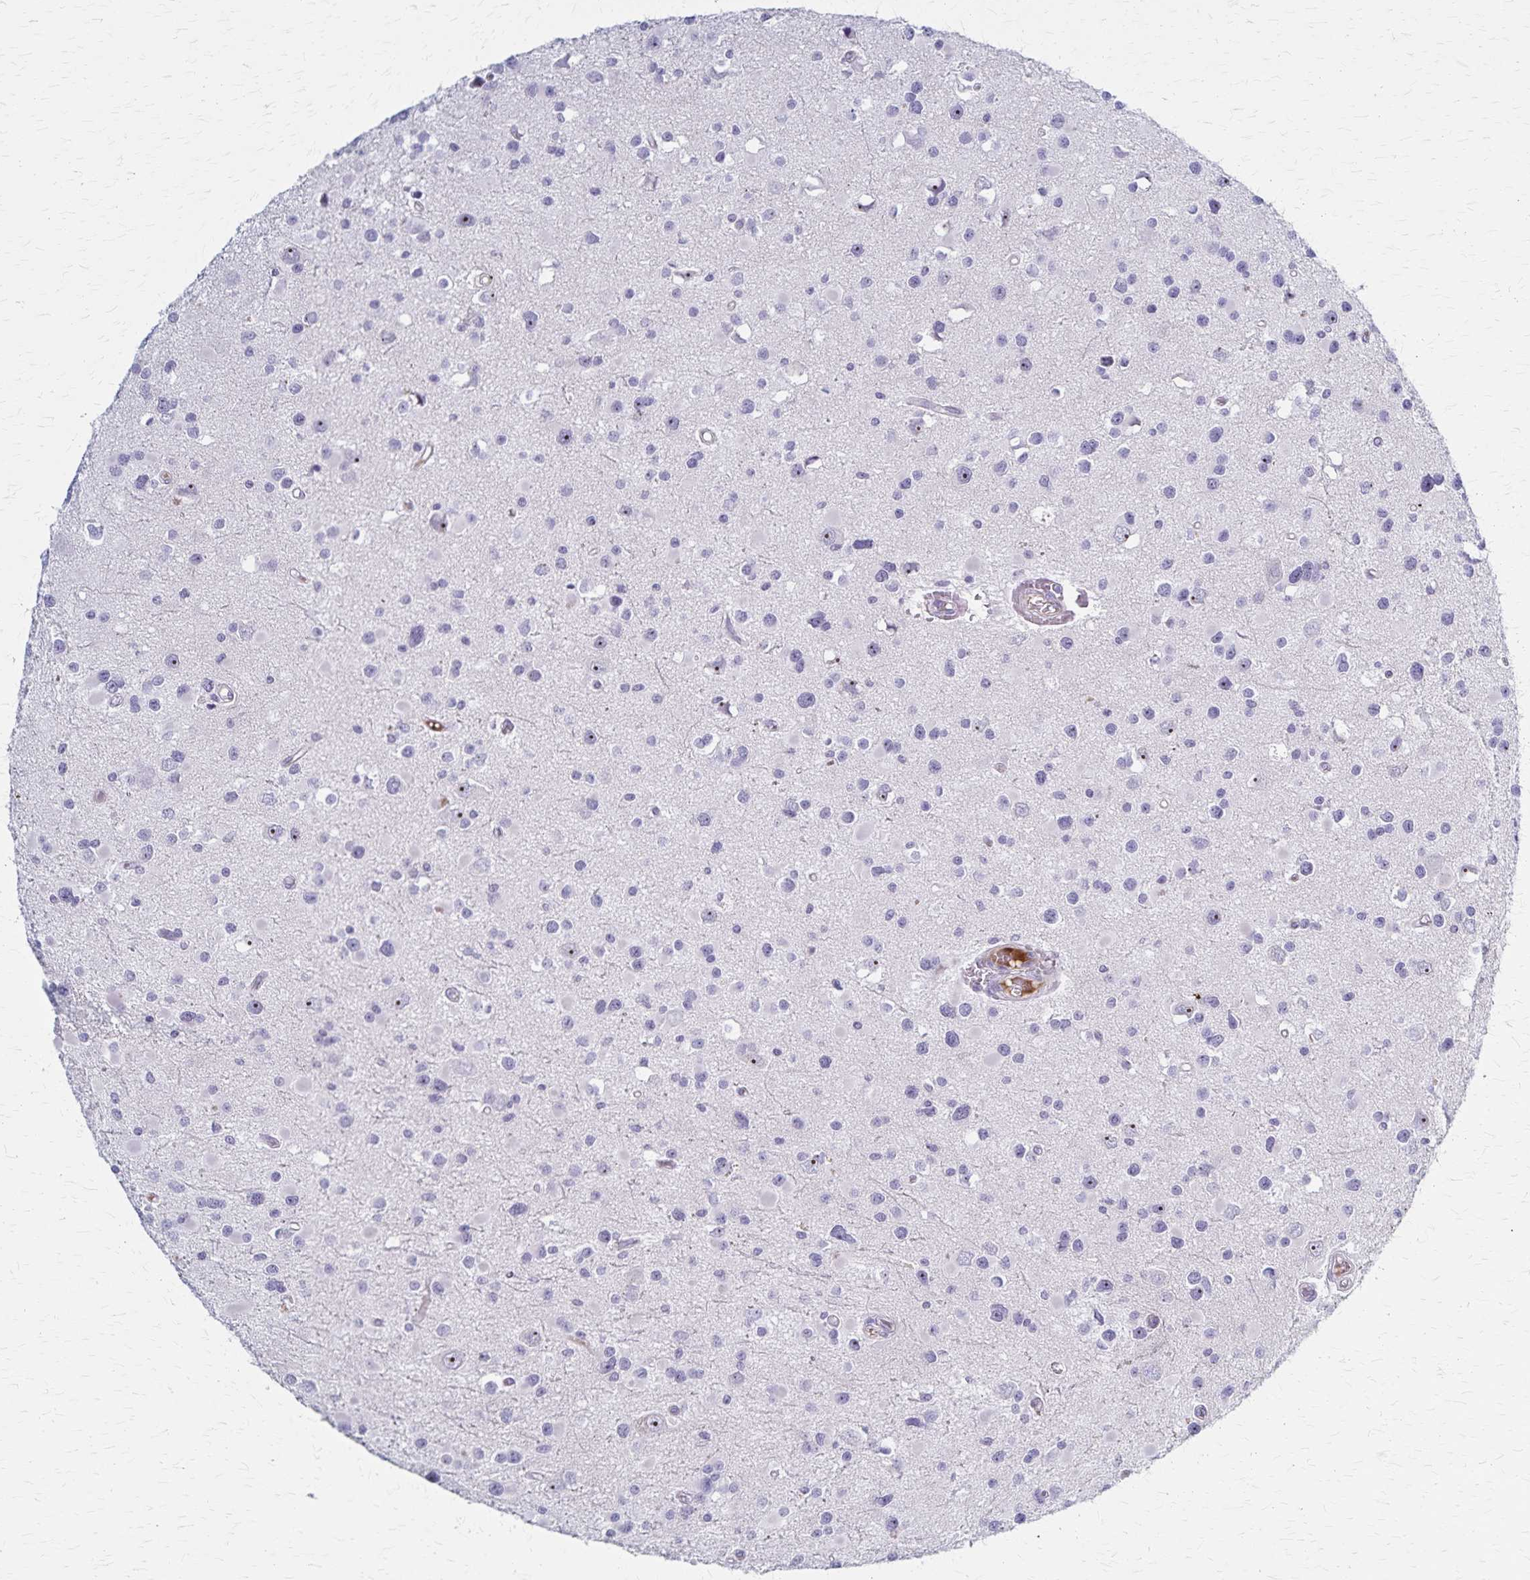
{"staining": {"intensity": "weak", "quantity": "<25%", "location": "nuclear"}, "tissue": "glioma", "cell_type": "Tumor cells", "image_type": "cancer", "snomed": [{"axis": "morphology", "description": "Glioma, malignant, High grade"}, {"axis": "topography", "description": "Brain"}], "caption": "DAB (3,3'-diaminobenzidine) immunohistochemical staining of high-grade glioma (malignant) displays no significant staining in tumor cells.", "gene": "DLK2", "patient": {"sex": "male", "age": 54}}